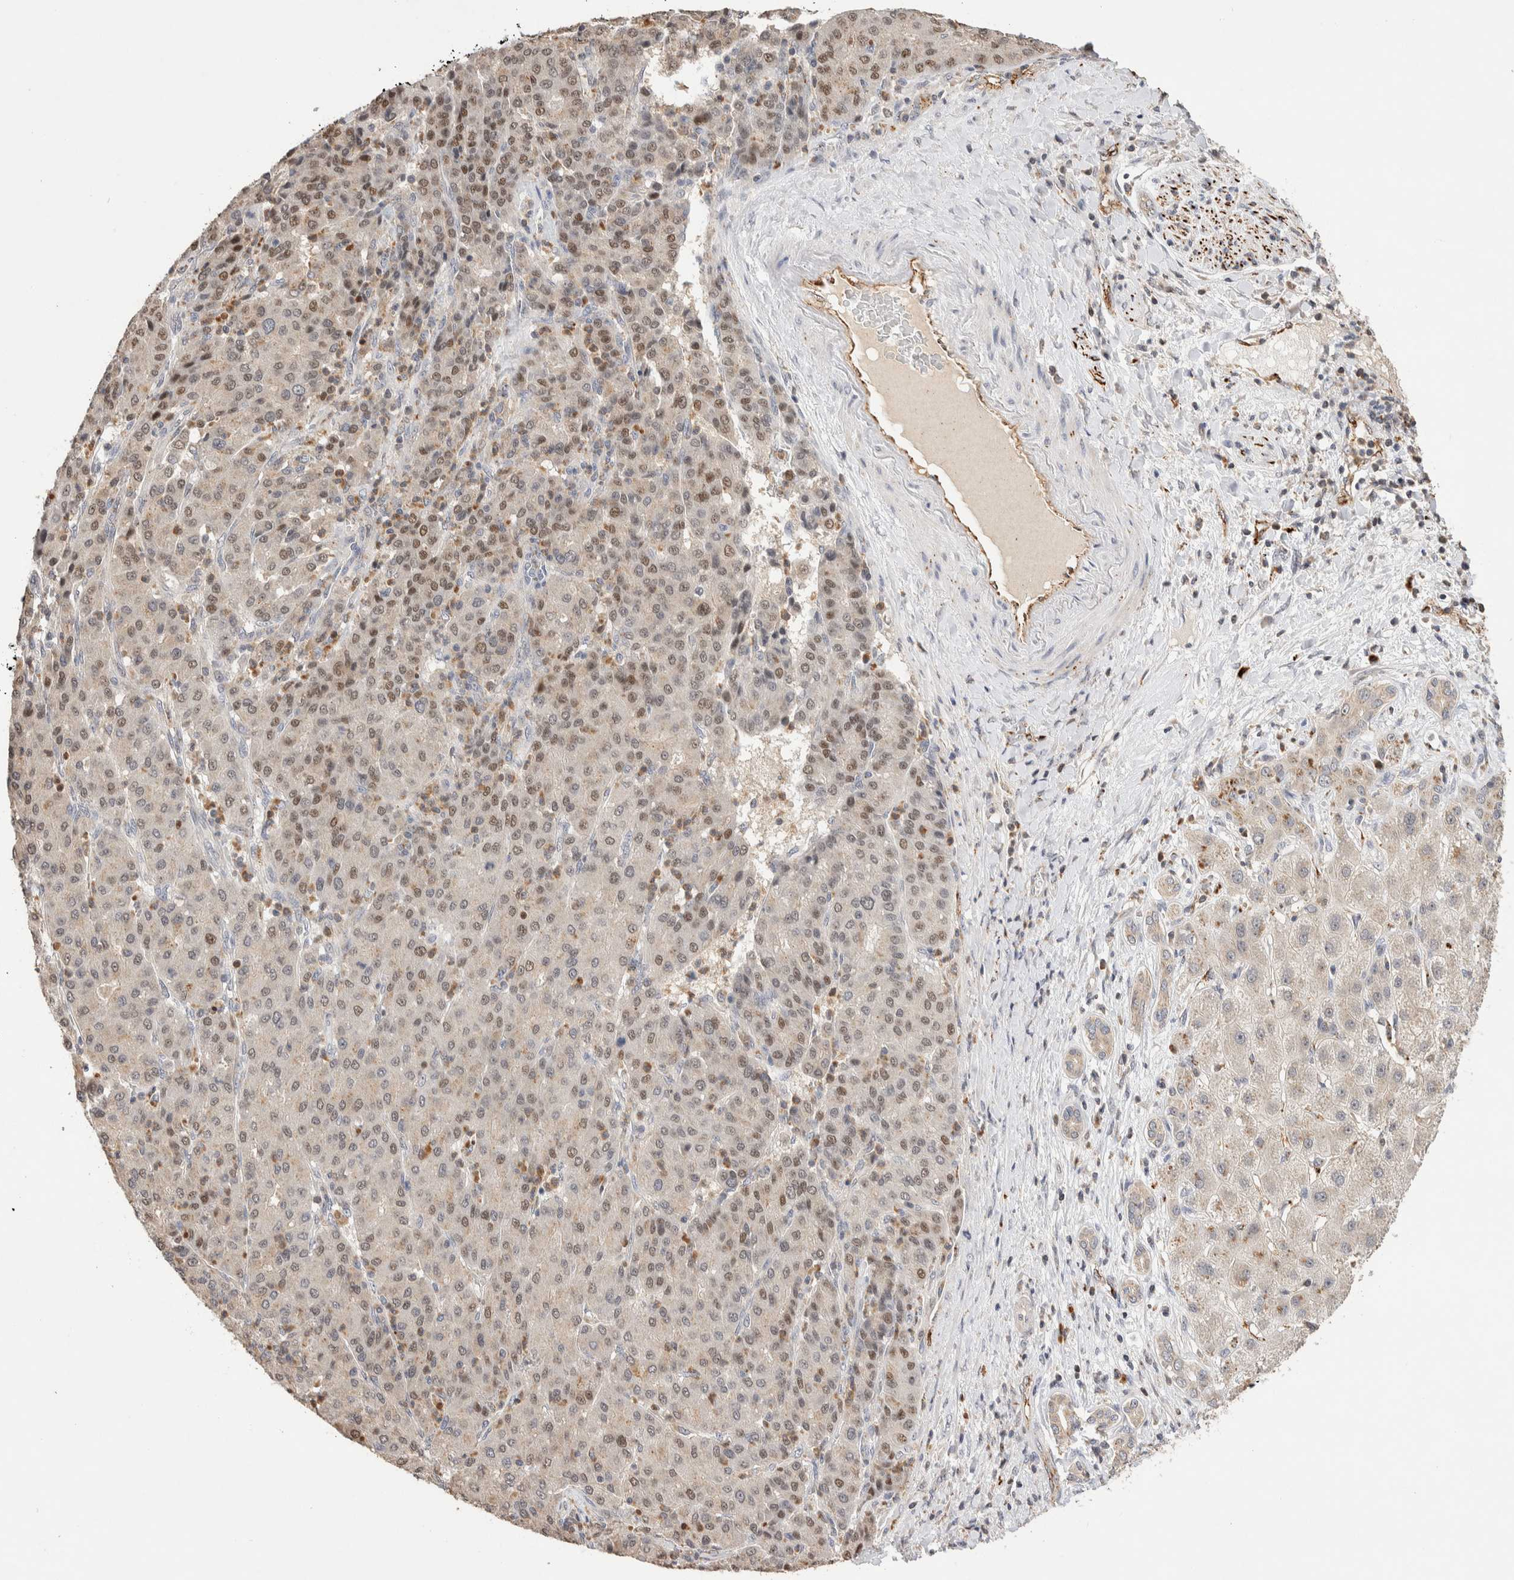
{"staining": {"intensity": "weak", "quantity": "25%-75%", "location": "nuclear"}, "tissue": "liver cancer", "cell_type": "Tumor cells", "image_type": "cancer", "snomed": [{"axis": "morphology", "description": "Carcinoma, Hepatocellular, NOS"}, {"axis": "topography", "description": "Liver"}], "caption": "Immunohistochemistry image of liver hepatocellular carcinoma stained for a protein (brown), which shows low levels of weak nuclear staining in approximately 25%-75% of tumor cells.", "gene": "NSMAF", "patient": {"sex": "male", "age": 65}}